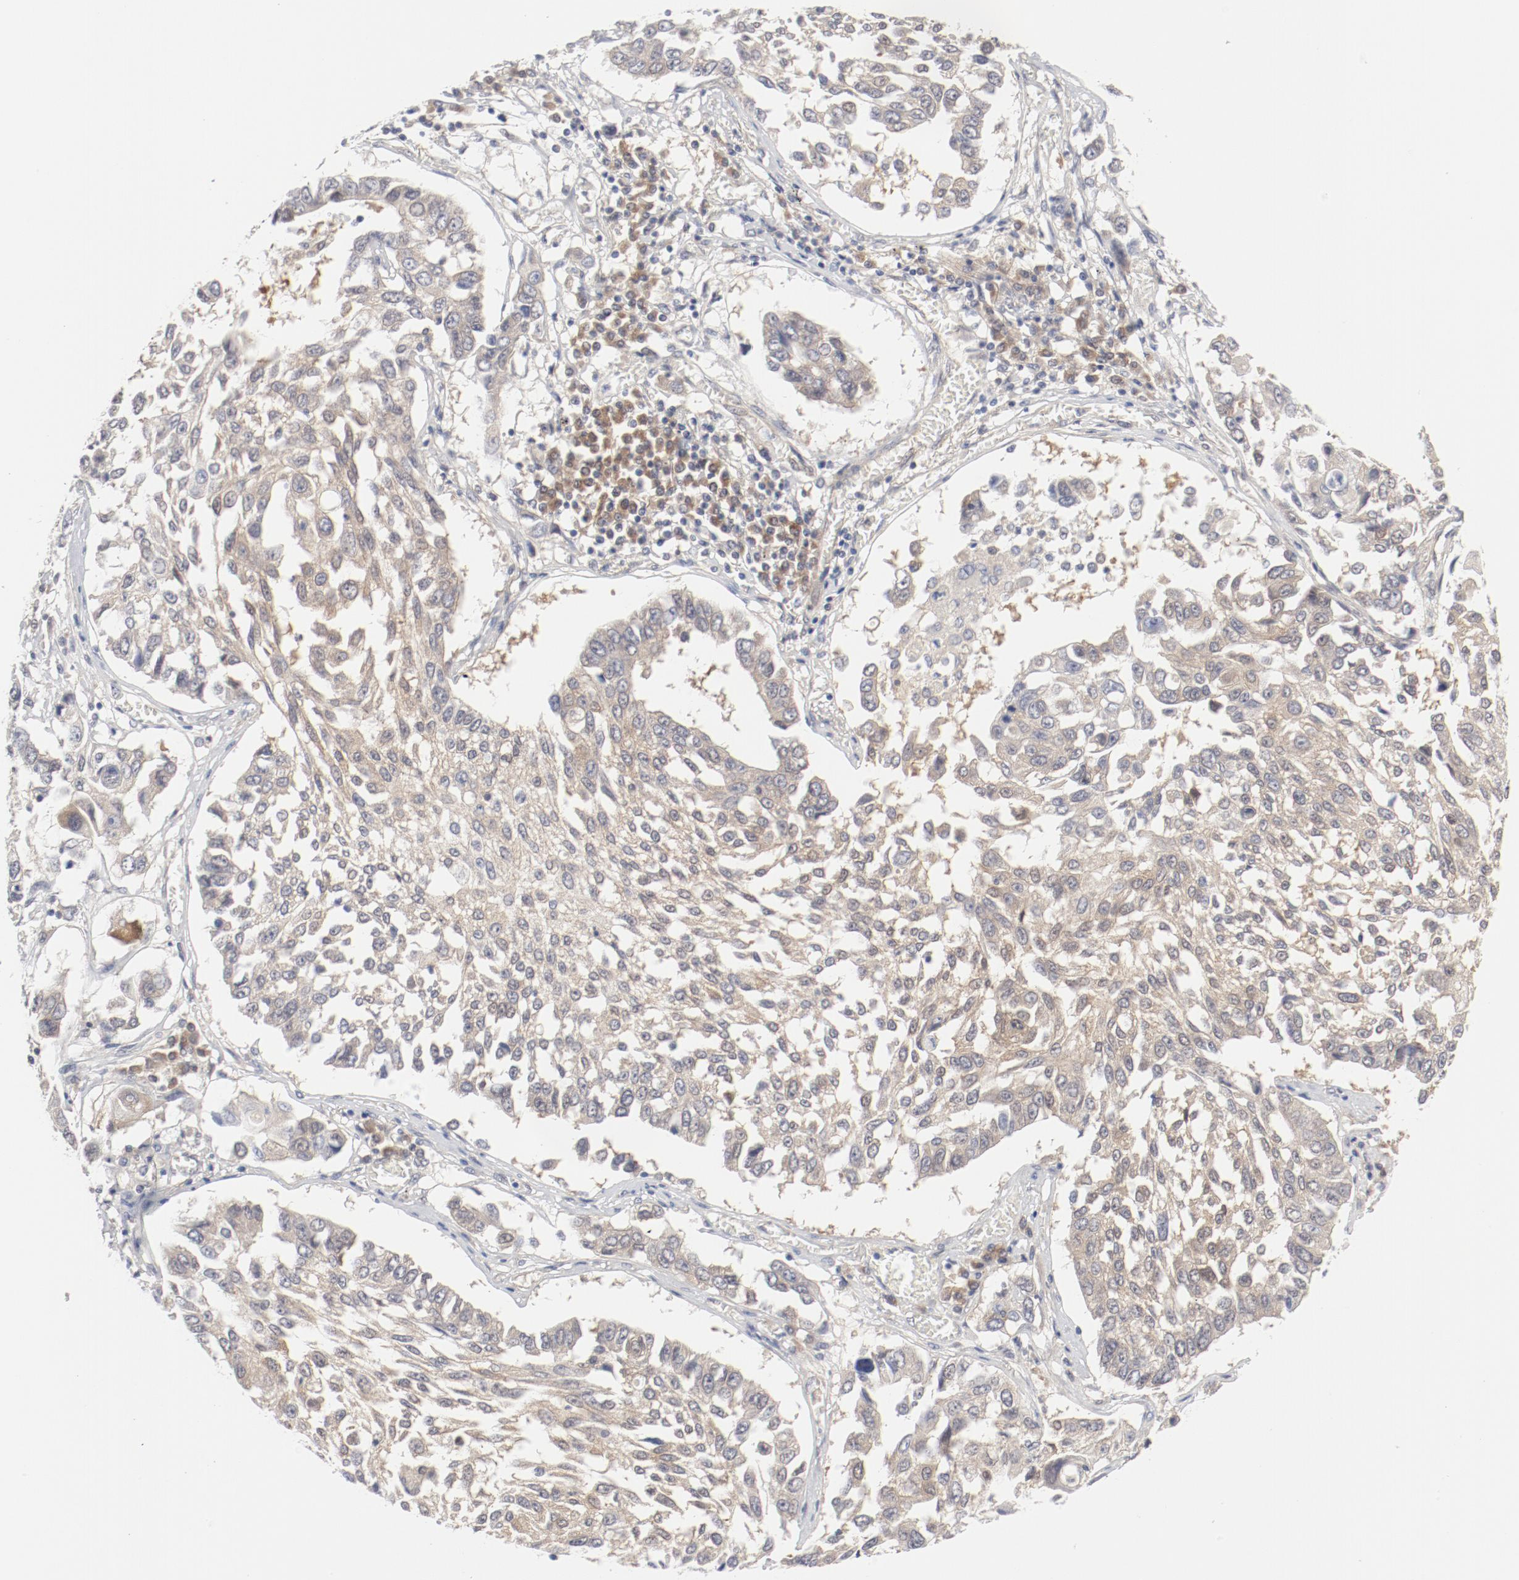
{"staining": {"intensity": "weak", "quantity": "25%-75%", "location": "cytoplasmic/membranous"}, "tissue": "lung cancer", "cell_type": "Tumor cells", "image_type": "cancer", "snomed": [{"axis": "morphology", "description": "Squamous cell carcinoma, NOS"}, {"axis": "topography", "description": "Lung"}], "caption": "Immunohistochemistry histopathology image of neoplastic tissue: human lung squamous cell carcinoma stained using IHC exhibits low levels of weak protein expression localized specifically in the cytoplasmic/membranous of tumor cells, appearing as a cytoplasmic/membranous brown color.", "gene": "BAD", "patient": {"sex": "male", "age": 71}}